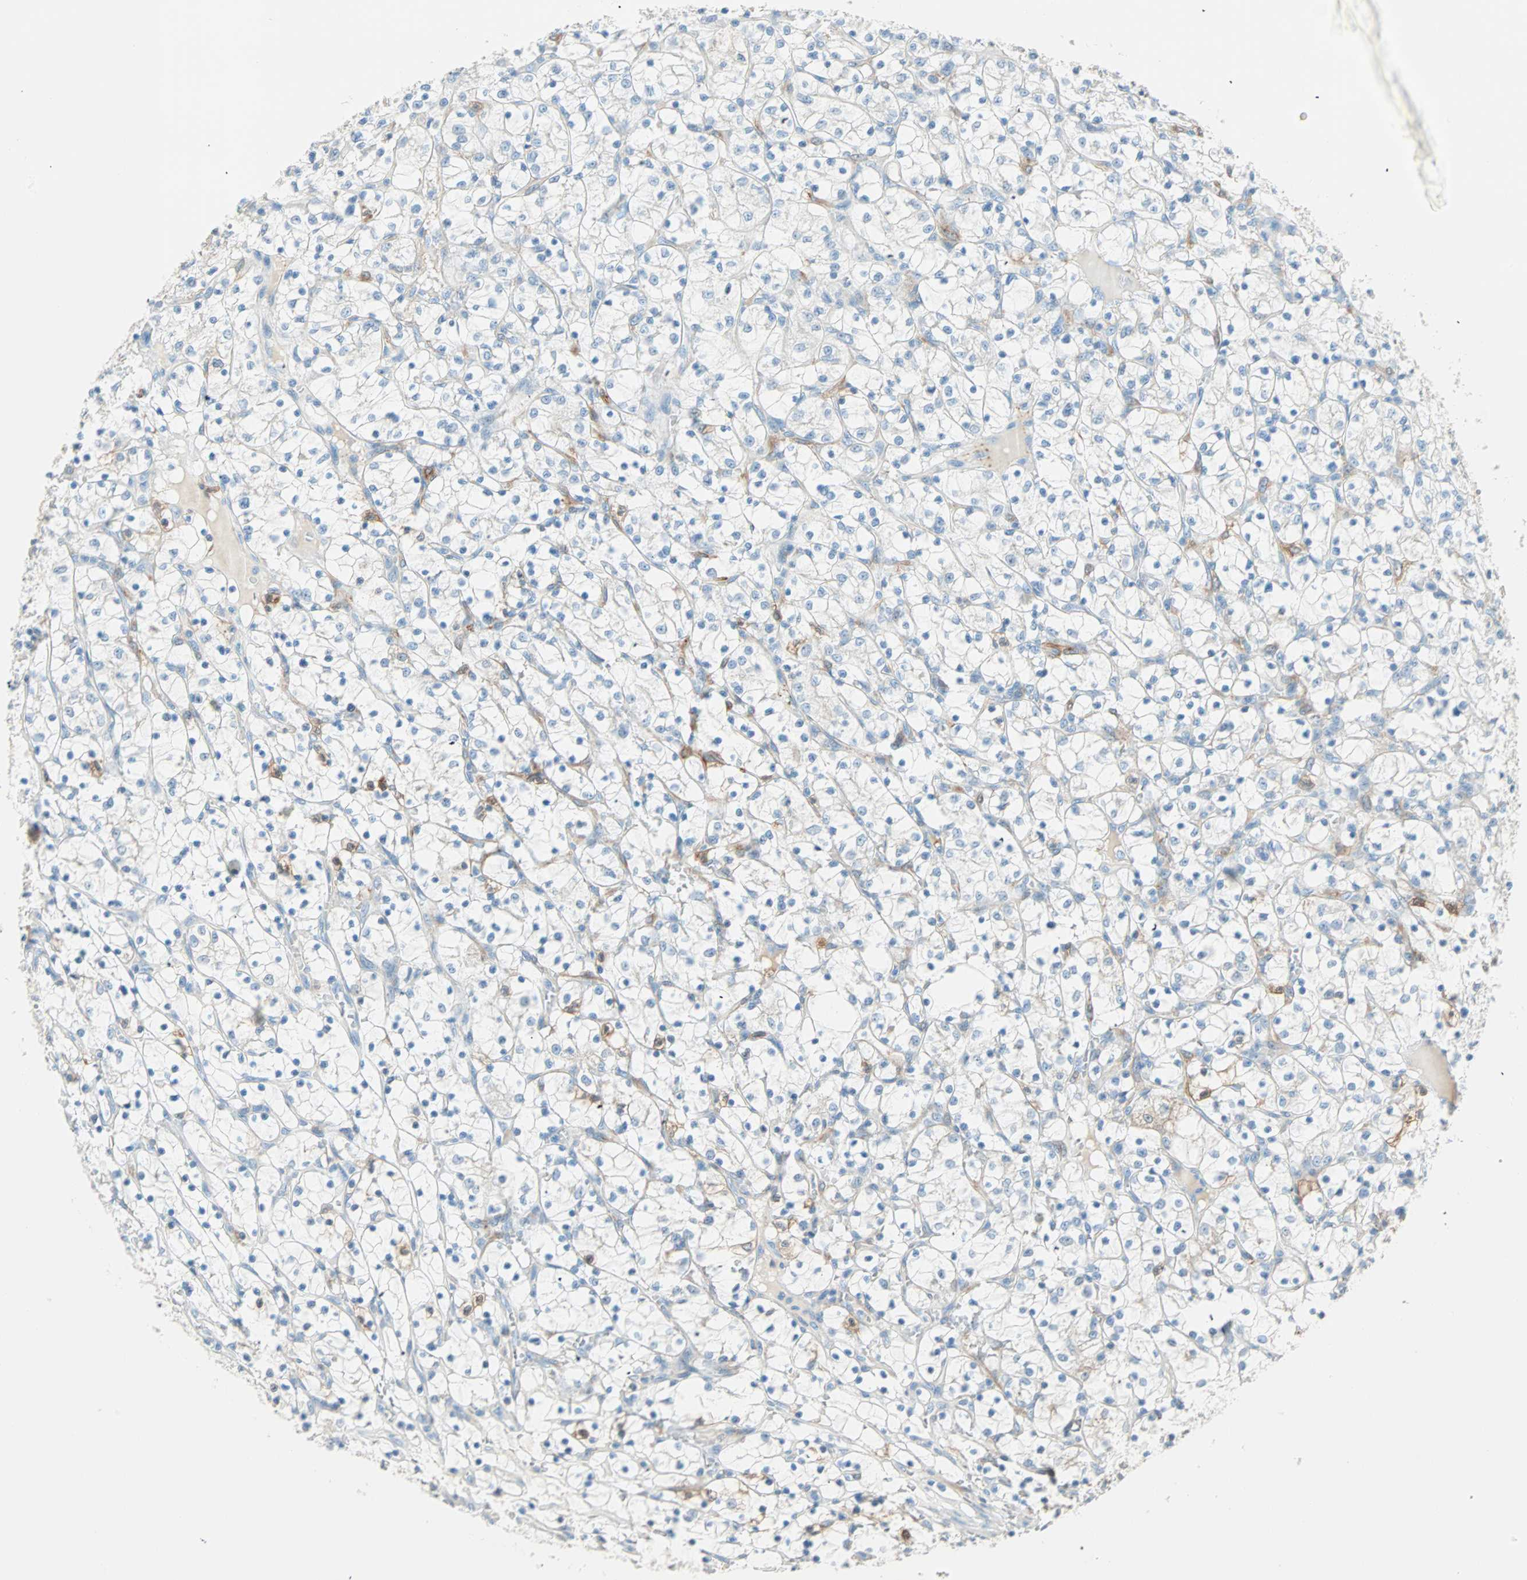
{"staining": {"intensity": "negative", "quantity": "none", "location": "none"}, "tissue": "renal cancer", "cell_type": "Tumor cells", "image_type": "cancer", "snomed": [{"axis": "morphology", "description": "Adenocarcinoma, NOS"}, {"axis": "topography", "description": "Kidney"}], "caption": "A histopathology image of human adenocarcinoma (renal) is negative for staining in tumor cells.", "gene": "ATF6", "patient": {"sex": "female", "age": 69}}